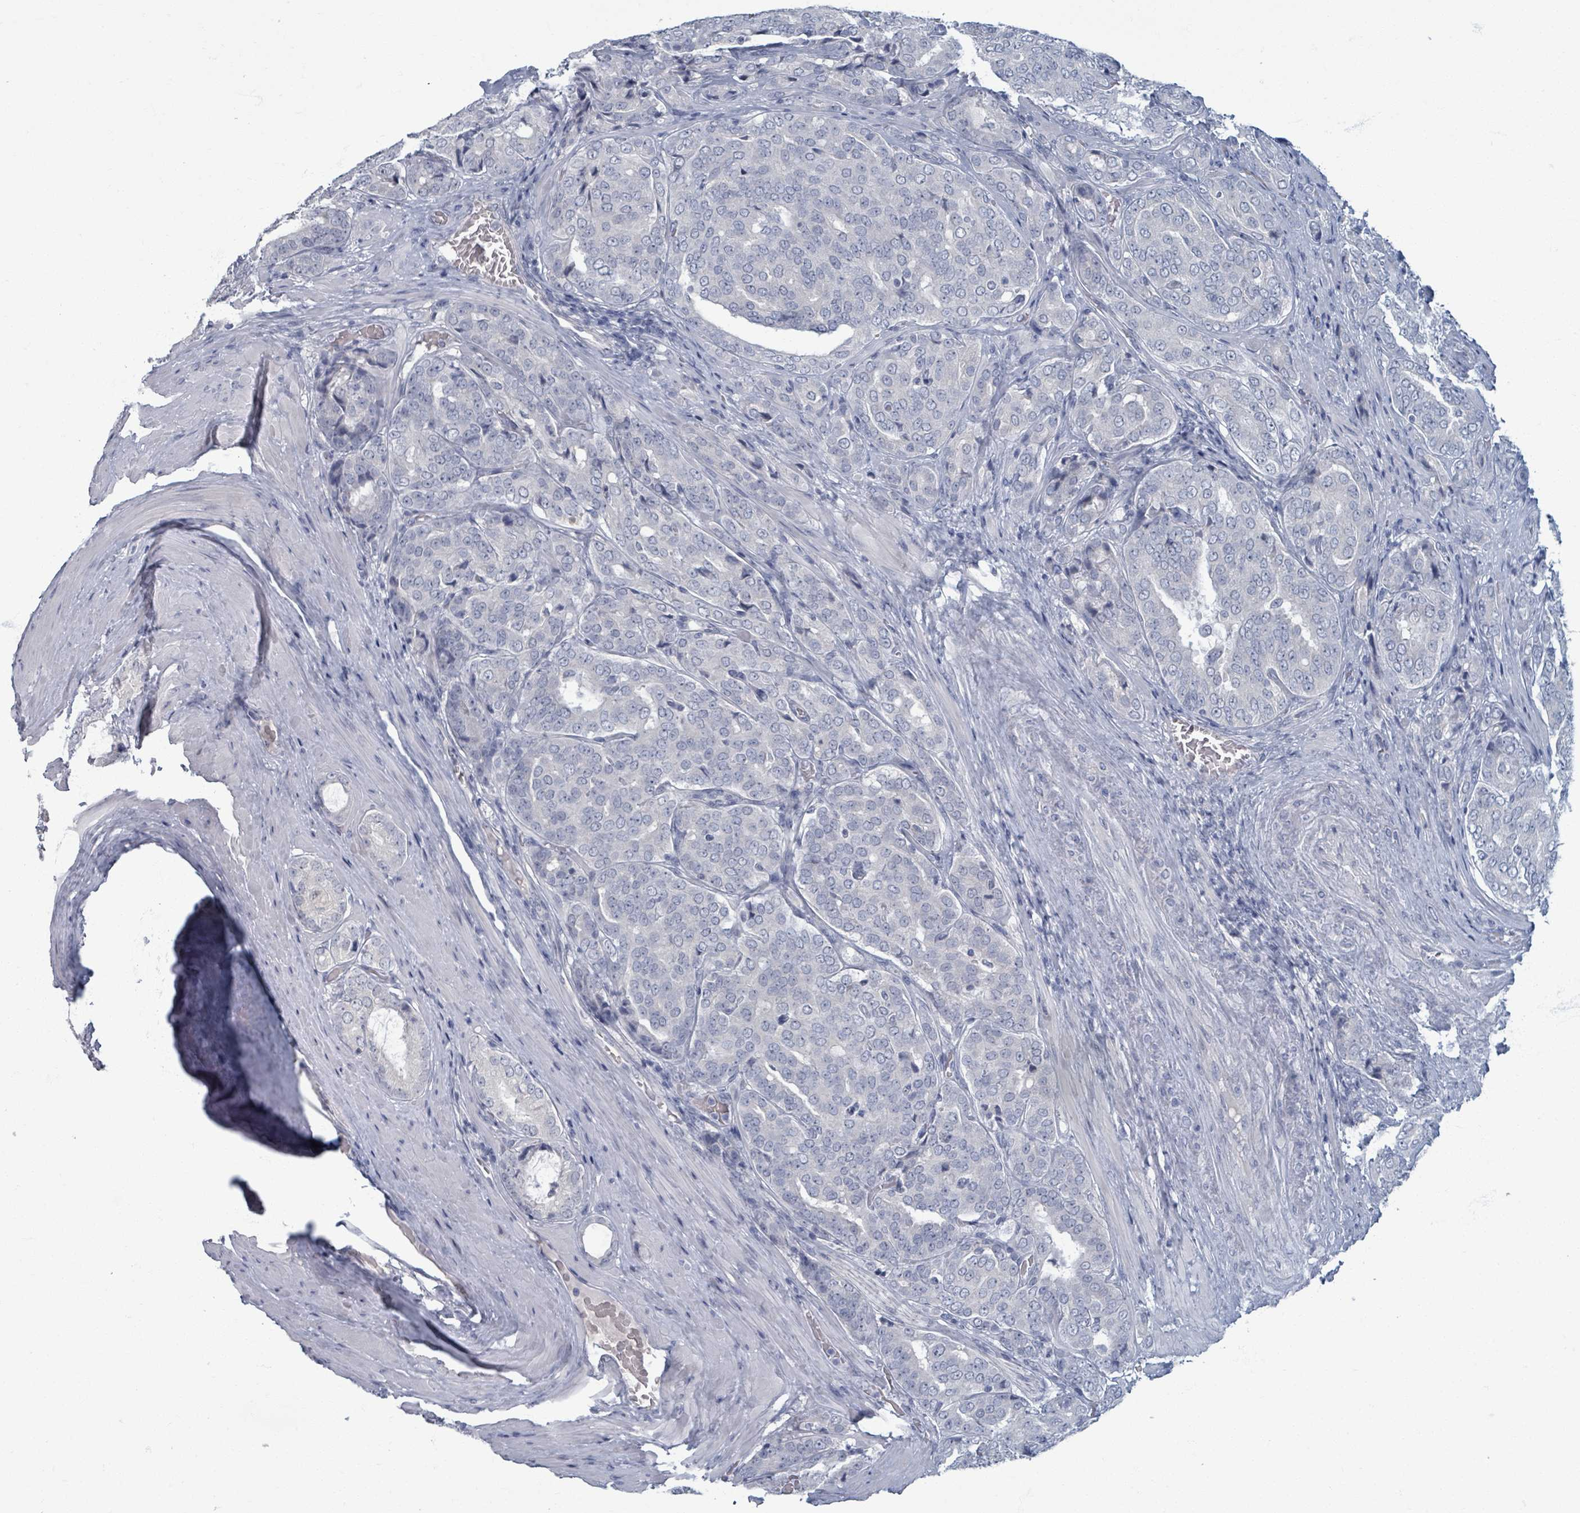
{"staining": {"intensity": "negative", "quantity": "none", "location": "none"}, "tissue": "prostate cancer", "cell_type": "Tumor cells", "image_type": "cancer", "snomed": [{"axis": "morphology", "description": "Adenocarcinoma, High grade"}, {"axis": "topography", "description": "Prostate"}], "caption": "Tumor cells are negative for protein expression in human high-grade adenocarcinoma (prostate).", "gene": "WNT11", "patient": {"sex": "male", "age": 68}}